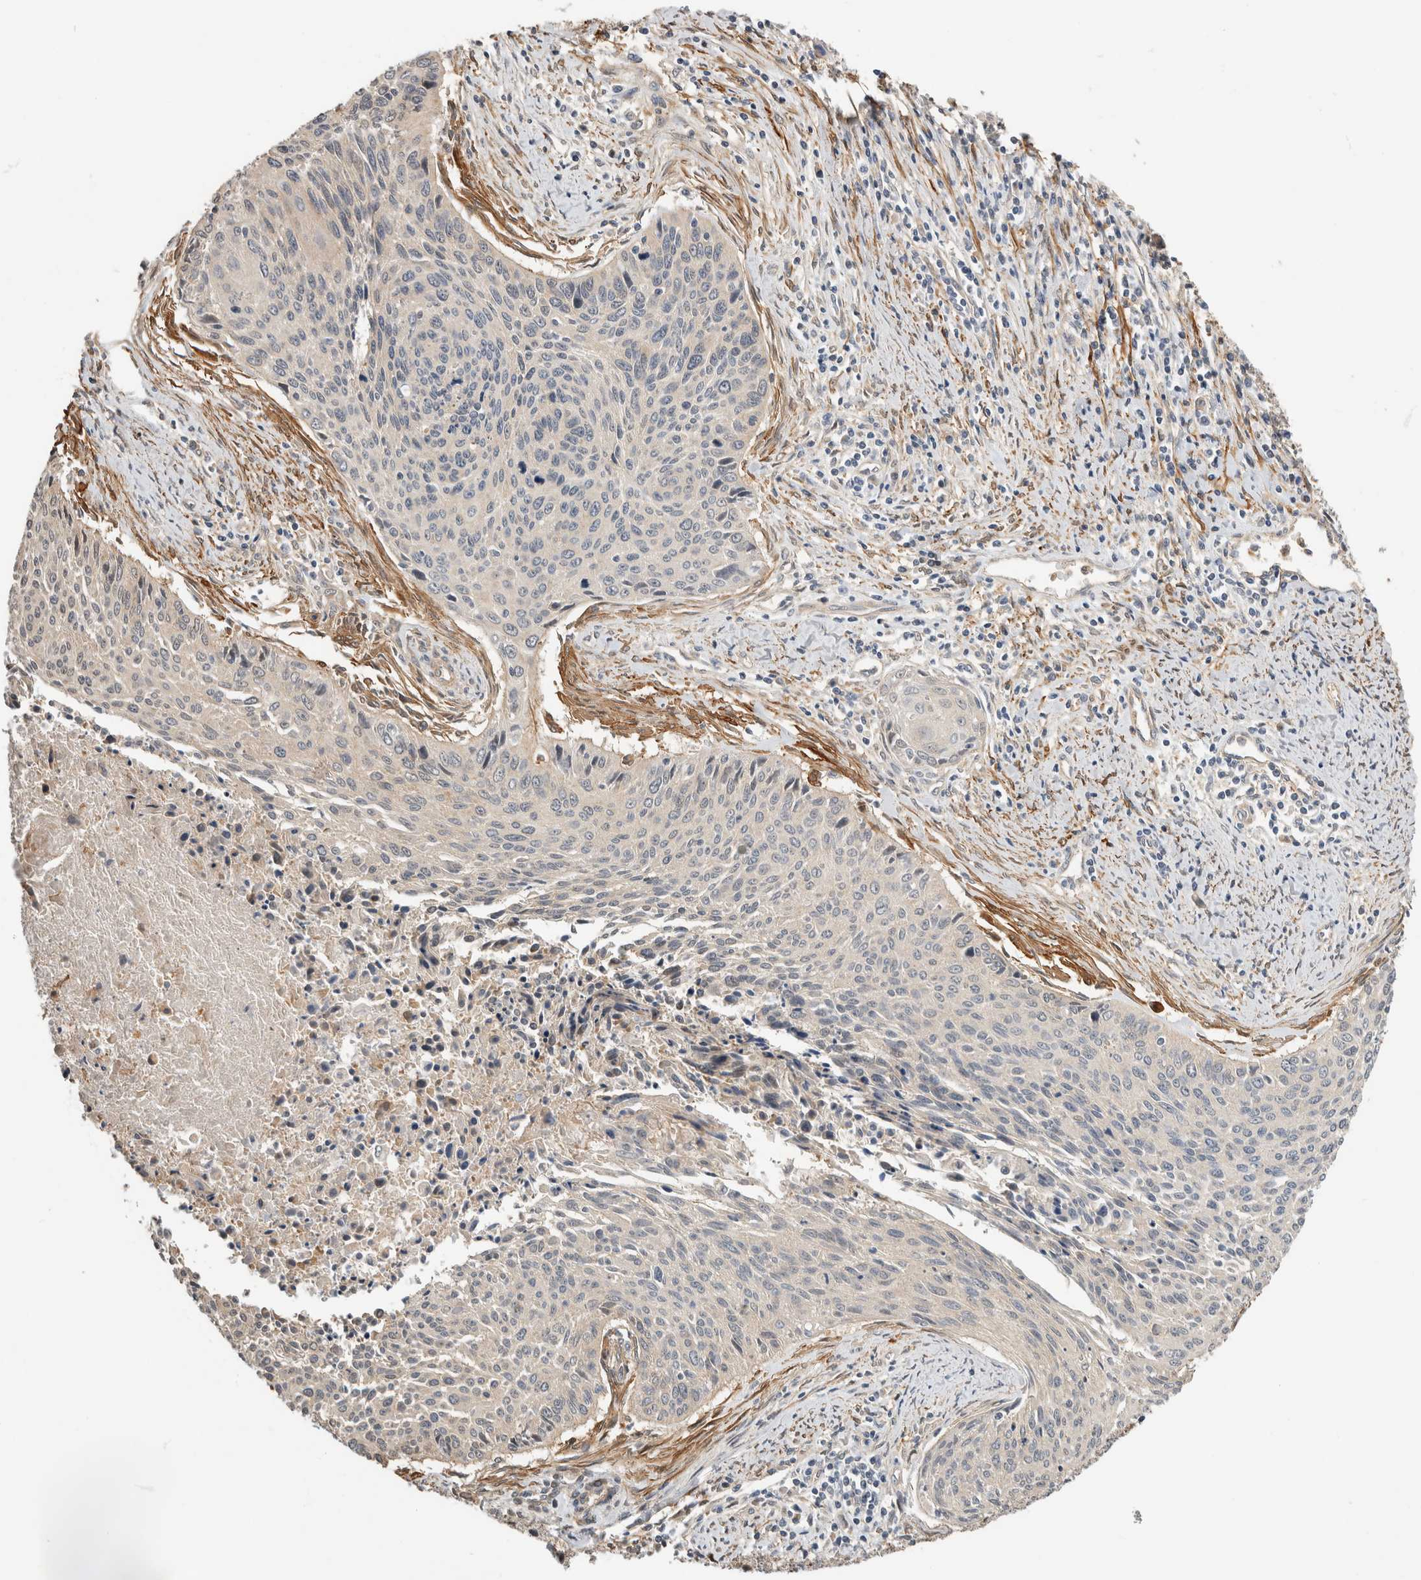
{"staining": {"intensity": "negative", "quantity": "none", "location": "none"}, "tissue": "cervical cancer", "cell_type": "Tumor cells", "image_type": "cancer", "snomed": [{"axis": "morphology", "description": "Squamous cell carcinoma, NOS"}, {"axis": "topography", "description": "Cervix"}], "caption": "An image of human cervical squamous cell carcinoma is negative for staining in tumor cells.", "gene": "PGM1", "patient": {"sex": "female", "age": 55}}